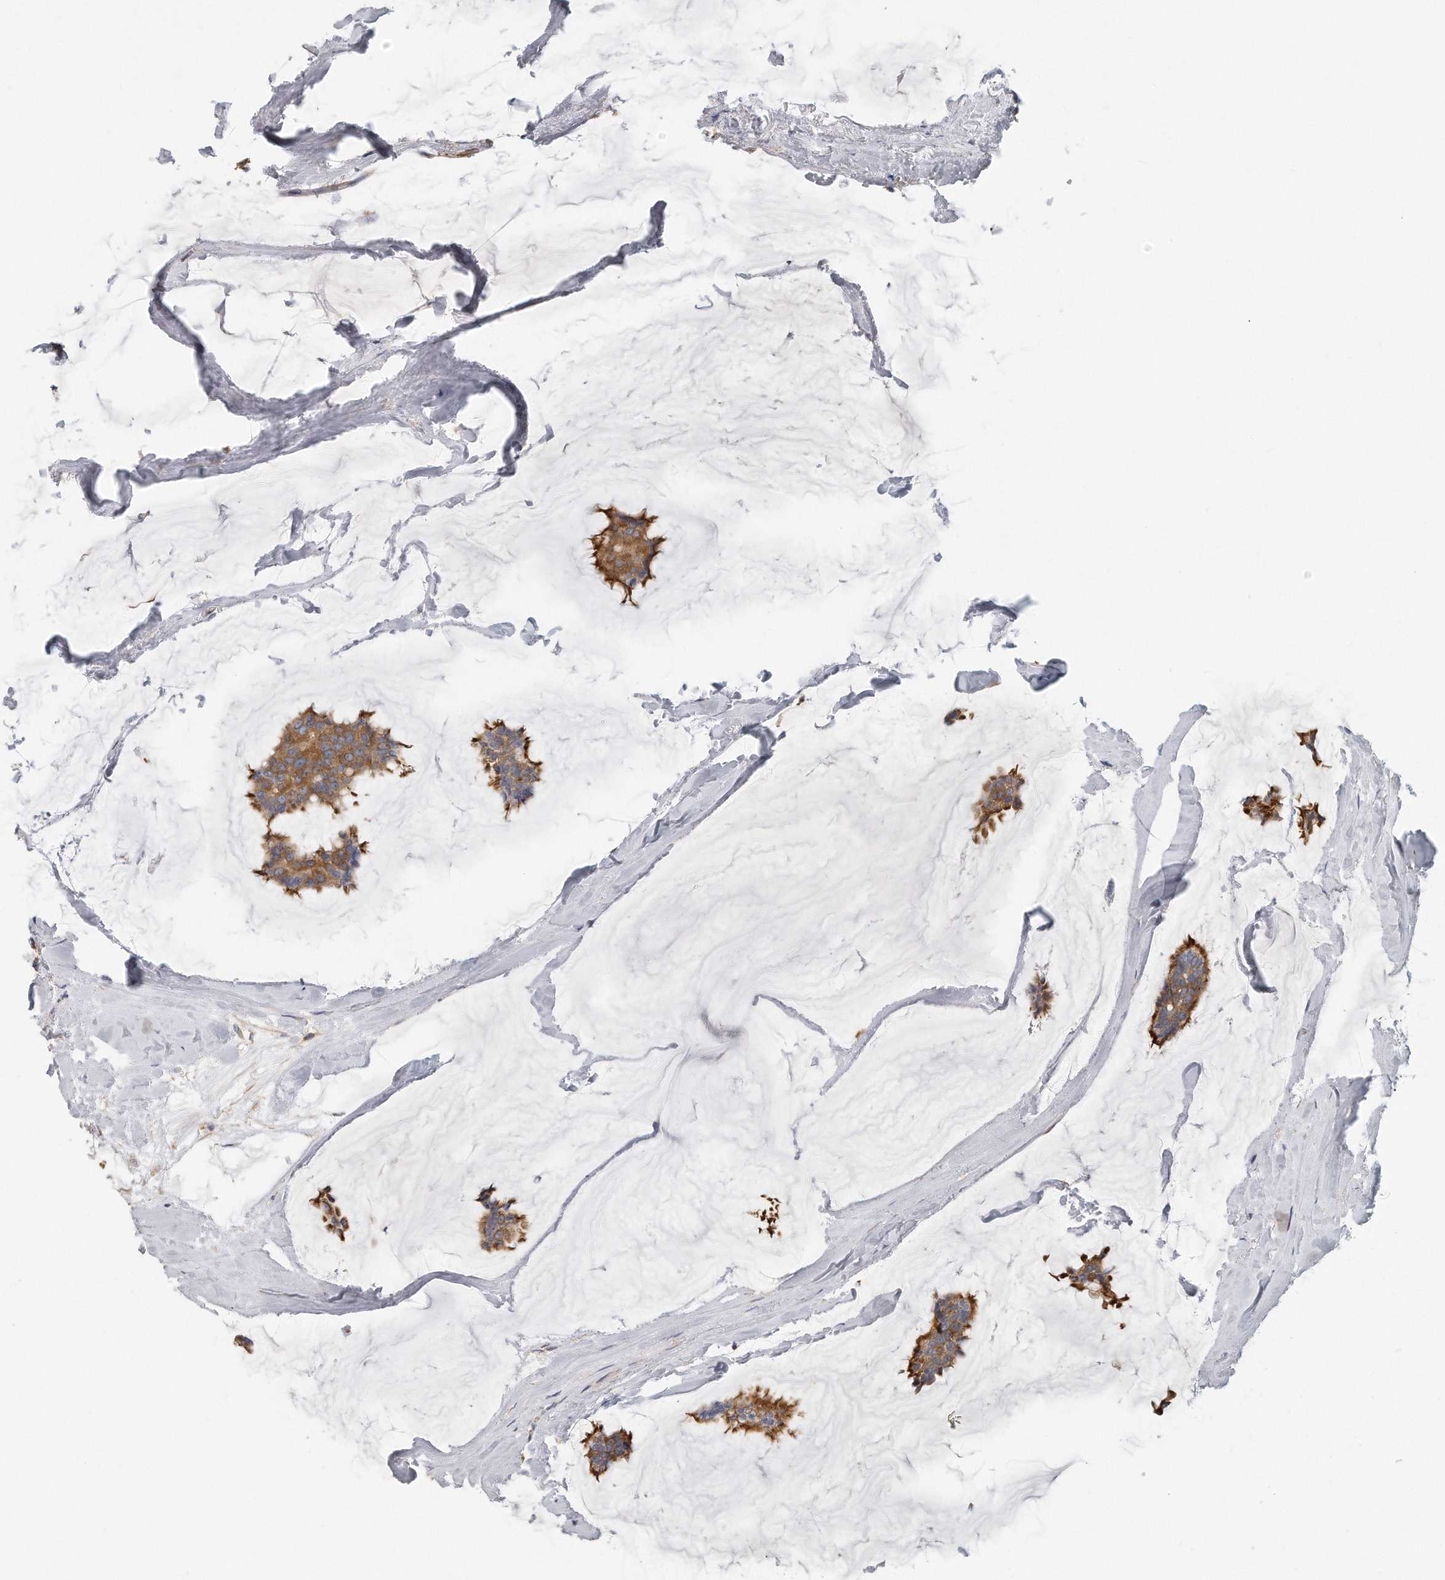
{"staining": {"intensity": "moderate", "quantity": ">75%", "location": "cytoplasmic/membranous"}, "tissue": "breast cancer", "cell_type": "Tumor cells", "image_type": "cancer", "snomed": [{"axis": "morphology", "description": "Duct carcinoma"}, {"axis": "topography", "description": "Breast"}], "caption": "Human breast infiltrating ductal carcinoma stained for a protein (brown) demonstrates moderate cytoplasmic/membranous positive staining in approximately >75% of tumor cells.", "gene": "EIF3I", "patient": {"sex": "female", "age": 93}}